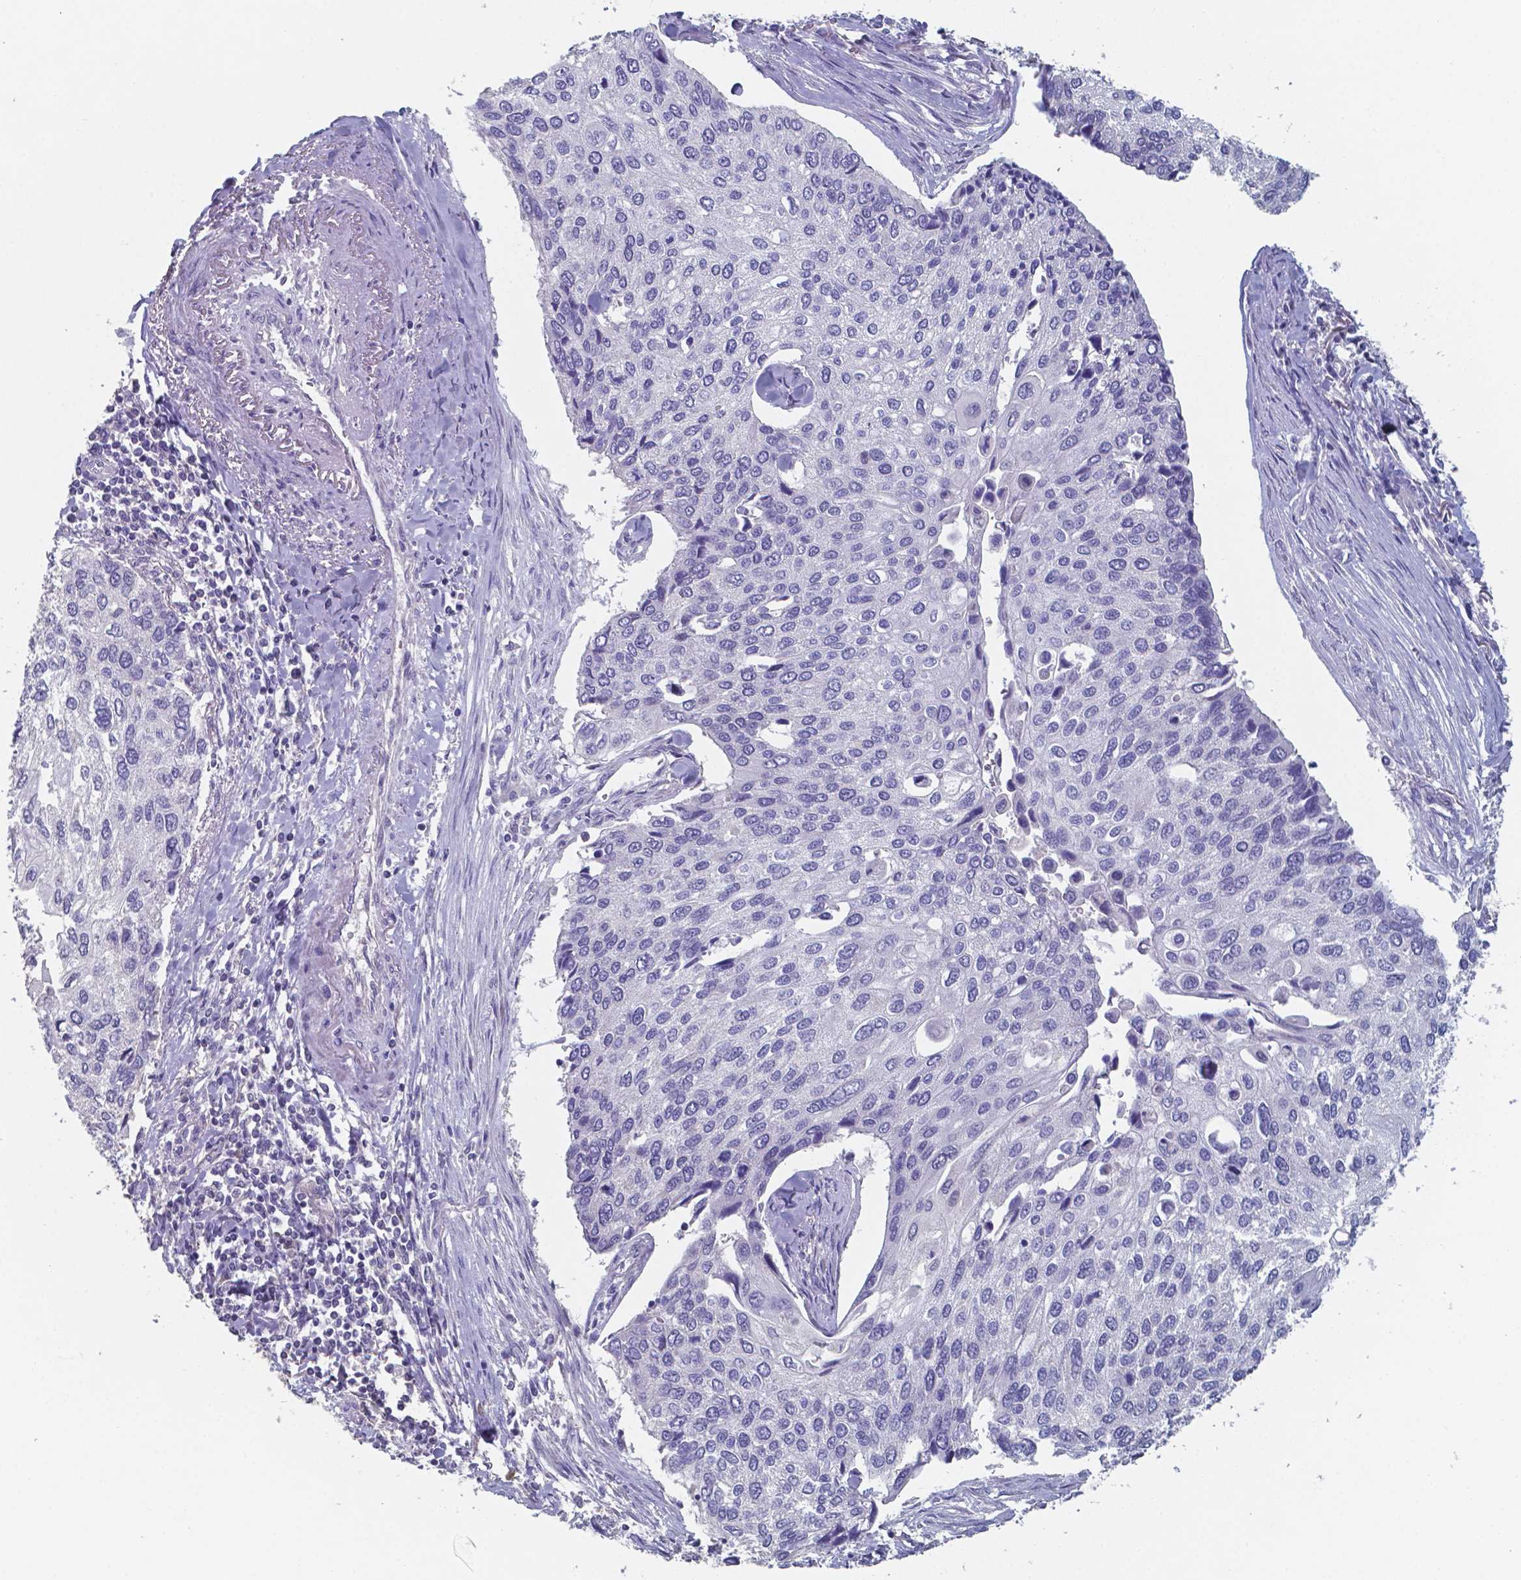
{"staining": {"intensity": "negative", "quantity": "none", "location": "none"}, "tissue": "lung cancer", "cell_type": "Tumor cells", "image_type": "cancer", "snomed": [{"axis": "morphology", "description": "Squamous cell carcinoma, NOS"}, {"axis": "morphology", "description": "Squamous cell carcinoma, metastatic, NOS"}, {"axis": "topography", "description": "Lung"}], "caption": "Image shows no protein positivity in tumor cells of metastatic squamous cell carcinoma (lung) tissue.", "gene": "FOXJ1", "patient": {"sex": "male", "age": 63}}